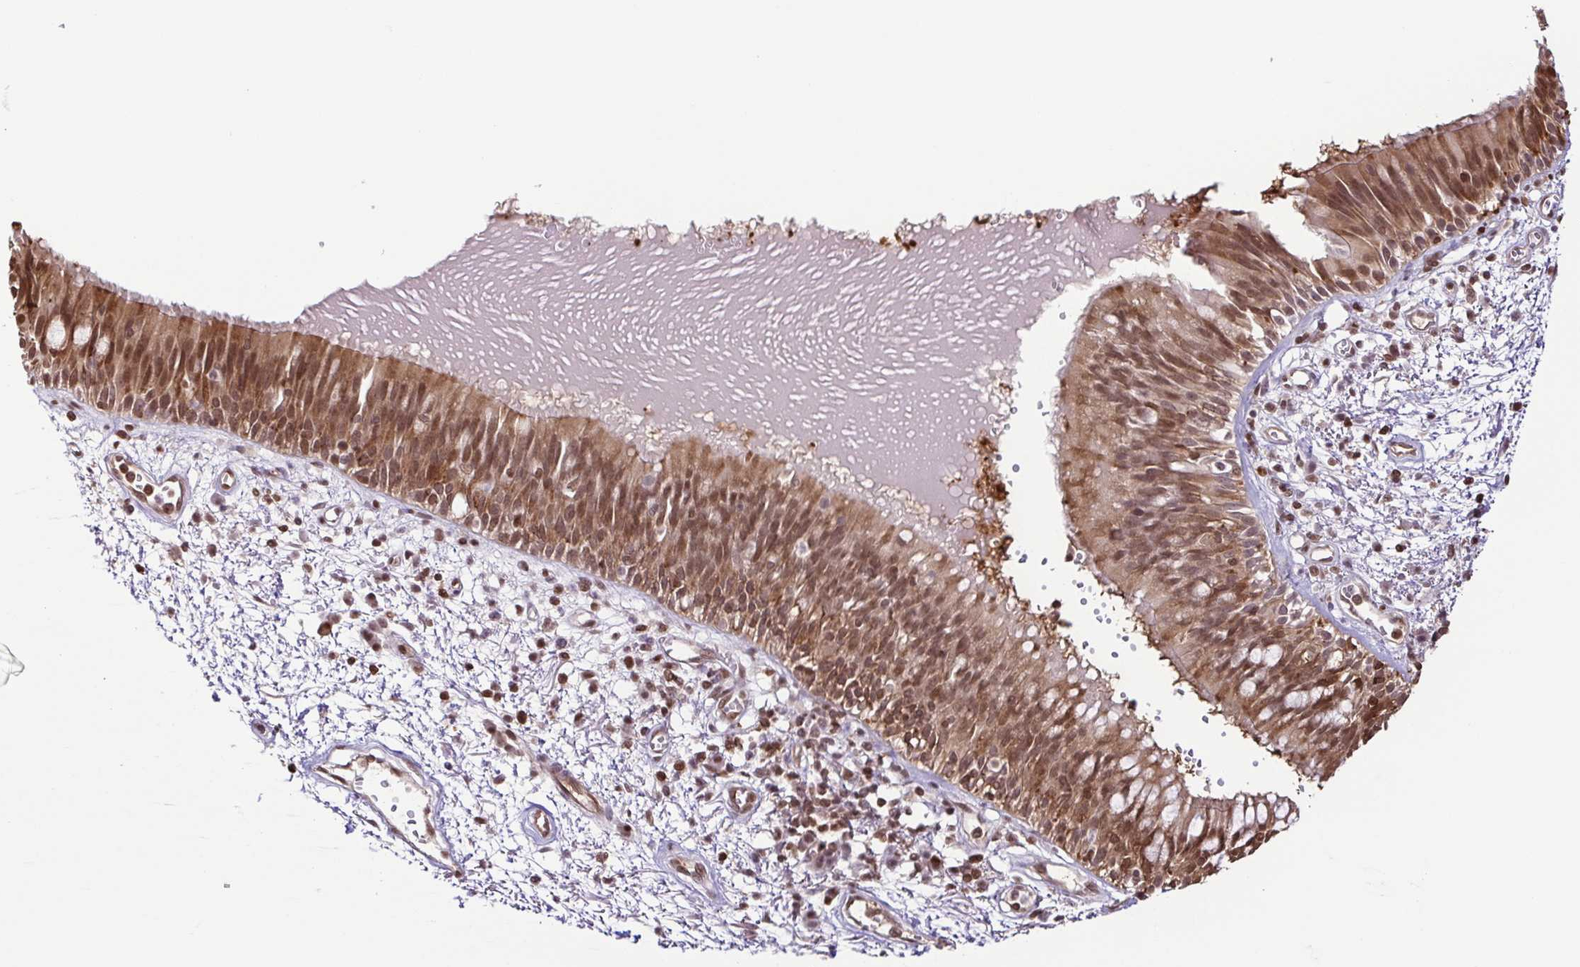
{"staining": {"intensity": "moderate", "quantity": "25%-75%", "location": "cytoplasmic/membranous,nuclear"}, "tissue": "bronchus", "cell_type": "Respiratory epithelial cells", "image_type": "normal", "snomed": [{"axis": "morphology", "description": "Normal tissue, NOS"}, {"axis": "morphology", "description": "Squamous cell carcinoma, NOS"}, {"axis": "topography", "description": "Cartilage tissue"}, {"axis": "topography", "description": "Bronchus"}, {"axis": "topography", "description": "Lung"}], "caption": "Immunohistochemistry (IHC) (DAB (3,3'-diaminobenzidine)) staining of unremarkable human bronchus shows moderate cytoplasmic/membranous,nuclear protein expression in about 25%-75% of respiratory epithelial cells.", "gene": "PSMB9", "patient": {"sex": "male", "age": 66}}